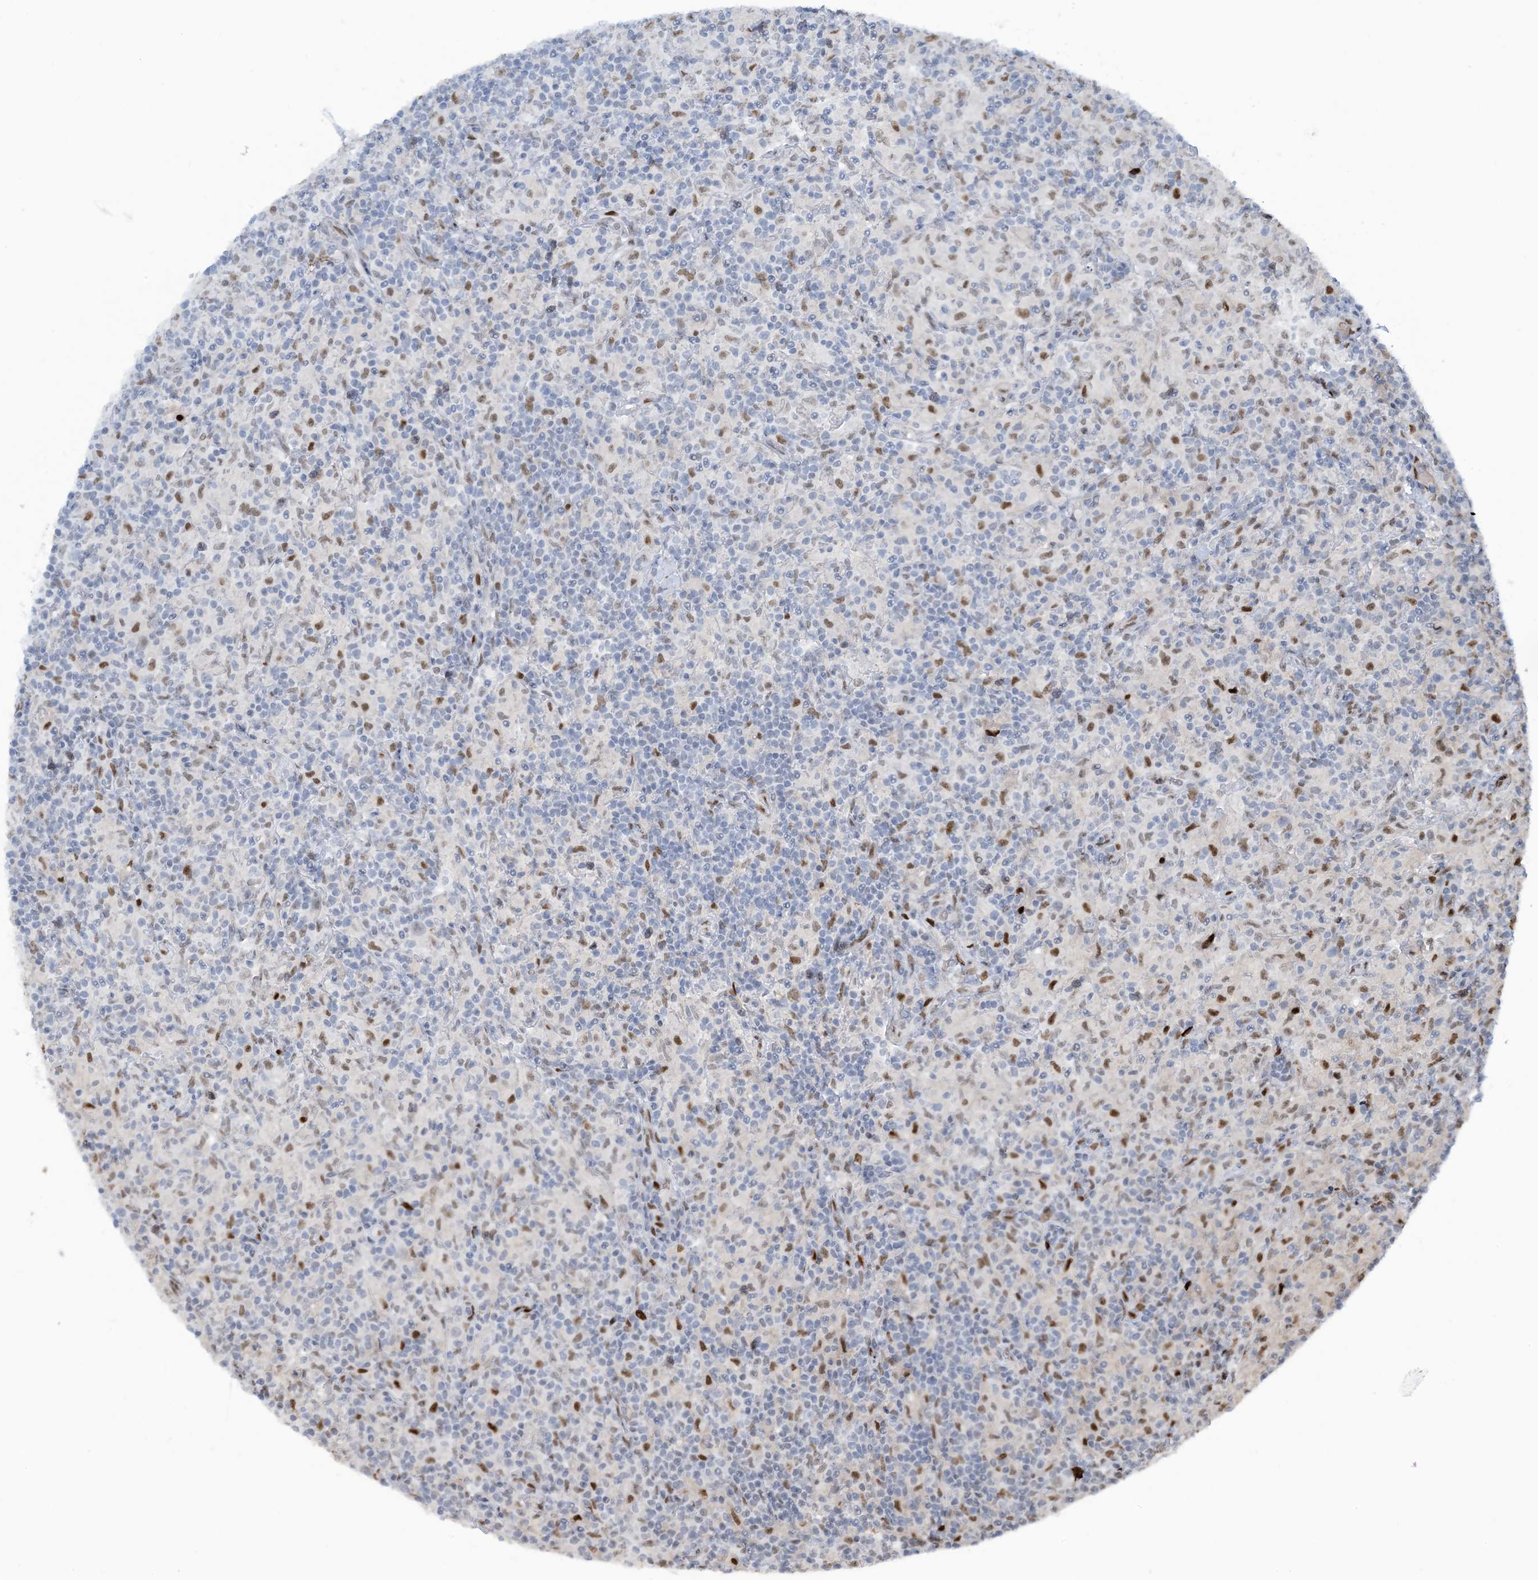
{"staining": {"intensity": "negative", "quantity": "none", "location": "none"}, "tissue": "lymphoma", "cell_type": "Tumor cells", "image_type": "cancer", "snomed": [{"axis": "morphology", "description": "Hodgkin's disease, NOS"}, {"axis": "topography", "description": "Lymph node"}], "caption": "This image is of Hodgkin's disease stained with immunohistochemistry to label a protein in brown with the nuclei are counter-stained blue. There is no staining in tumor cells.", "gene": "HEMK1", "patient": {"sex": "male", "age": 70}}